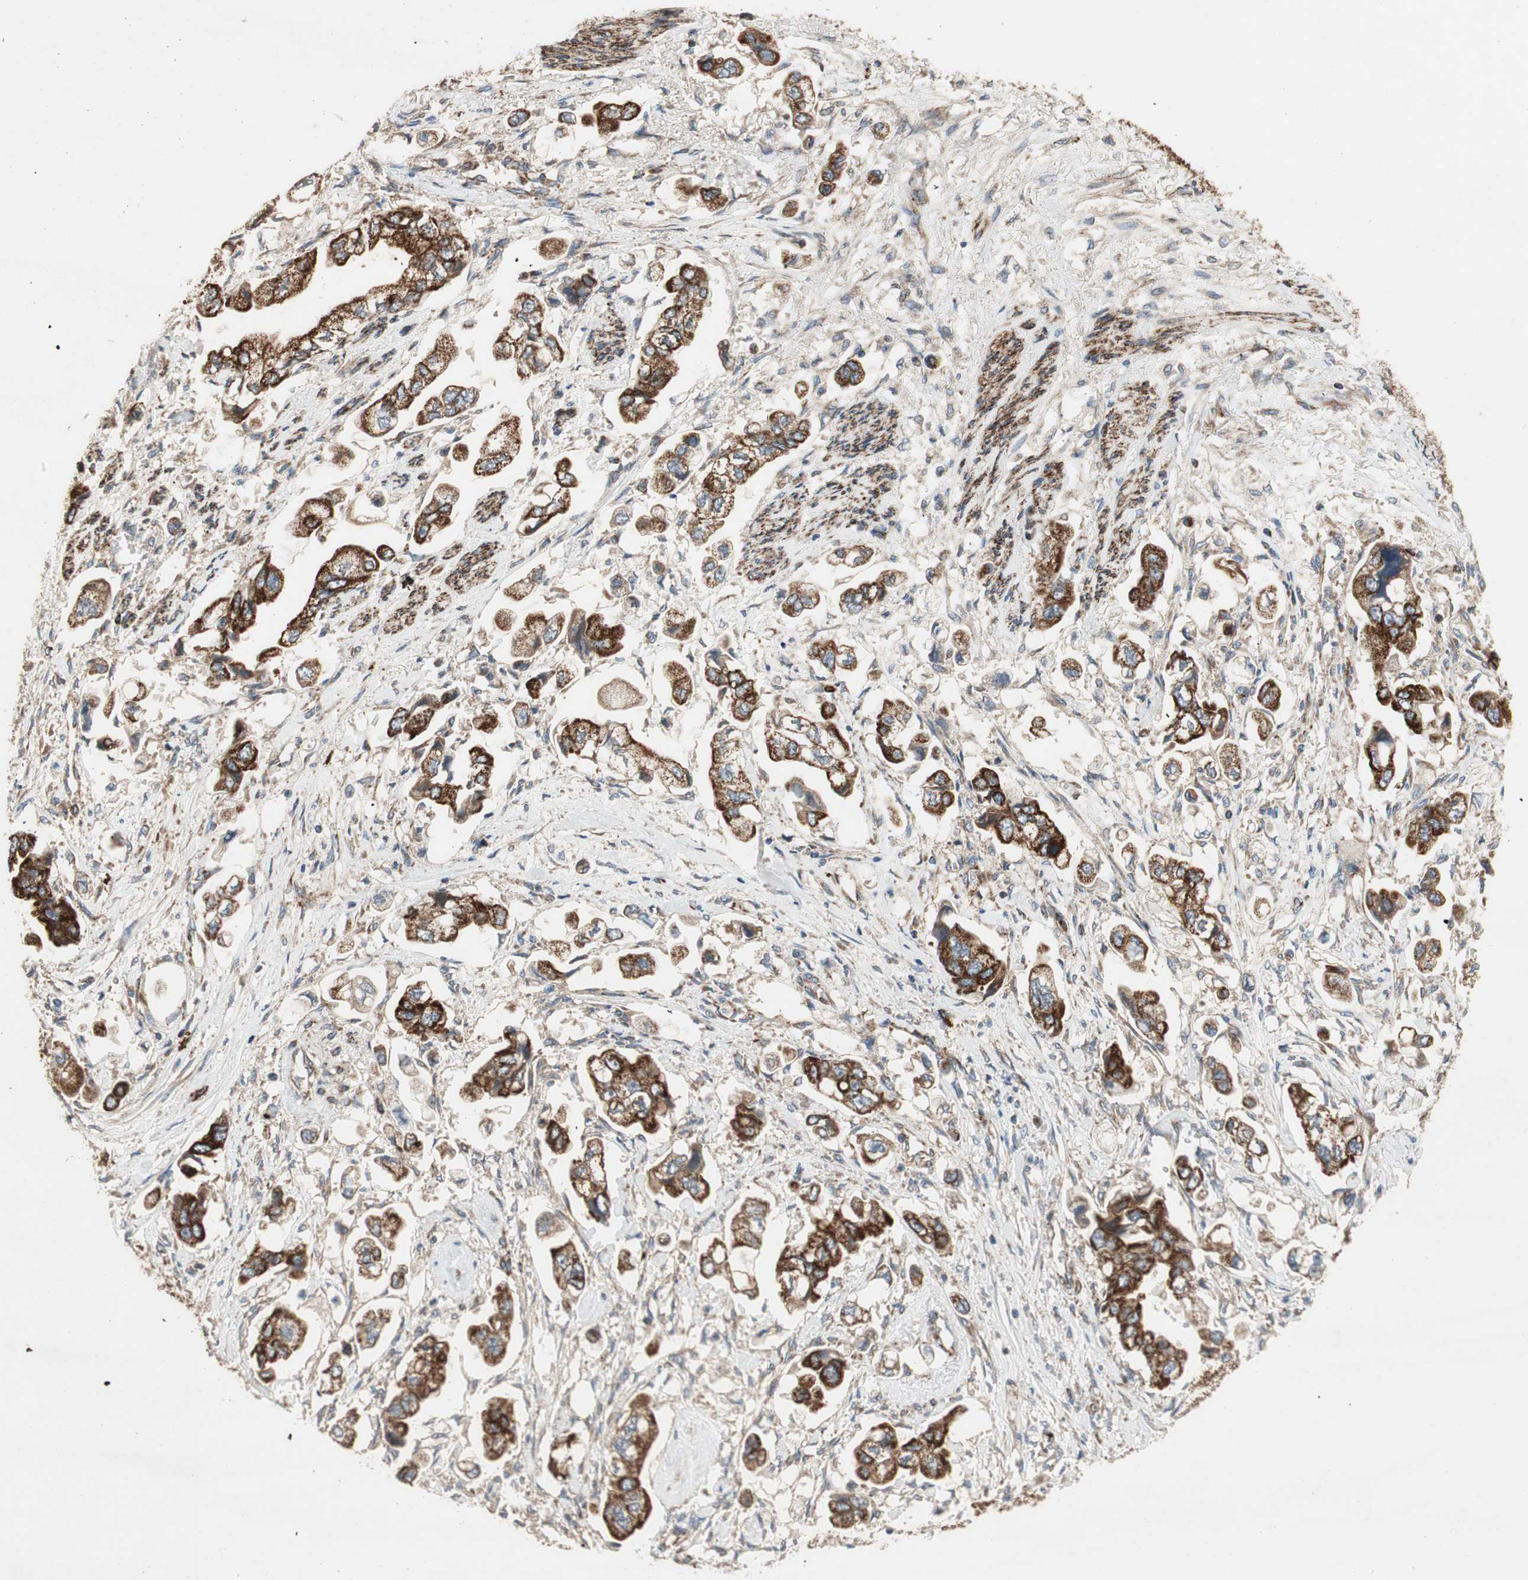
{"staining": {"intensity": "strong", "quantity": ">75%", "location": "cytoplasmic/membranous"}, "tissue": "stomach cancer", "cell_type": "Tumor cells", "image_type": "cancer", "snomed": [{"axis": "morphology", "description": "Adenocarcinoma, NOS"}, {"axis": "topography", "description": "Stomach"}], "caption": "This micrograph exhibits stomach adenocarcinoma stained with immunohistochemistry to label a protein in brown. The cytoplasmic/membranous of tumor cells show strong positivity for the protein. Nuclei are counter-stained blue.", "gene": "AKAP1", "patient": {"sex": "male", "age": 62}}